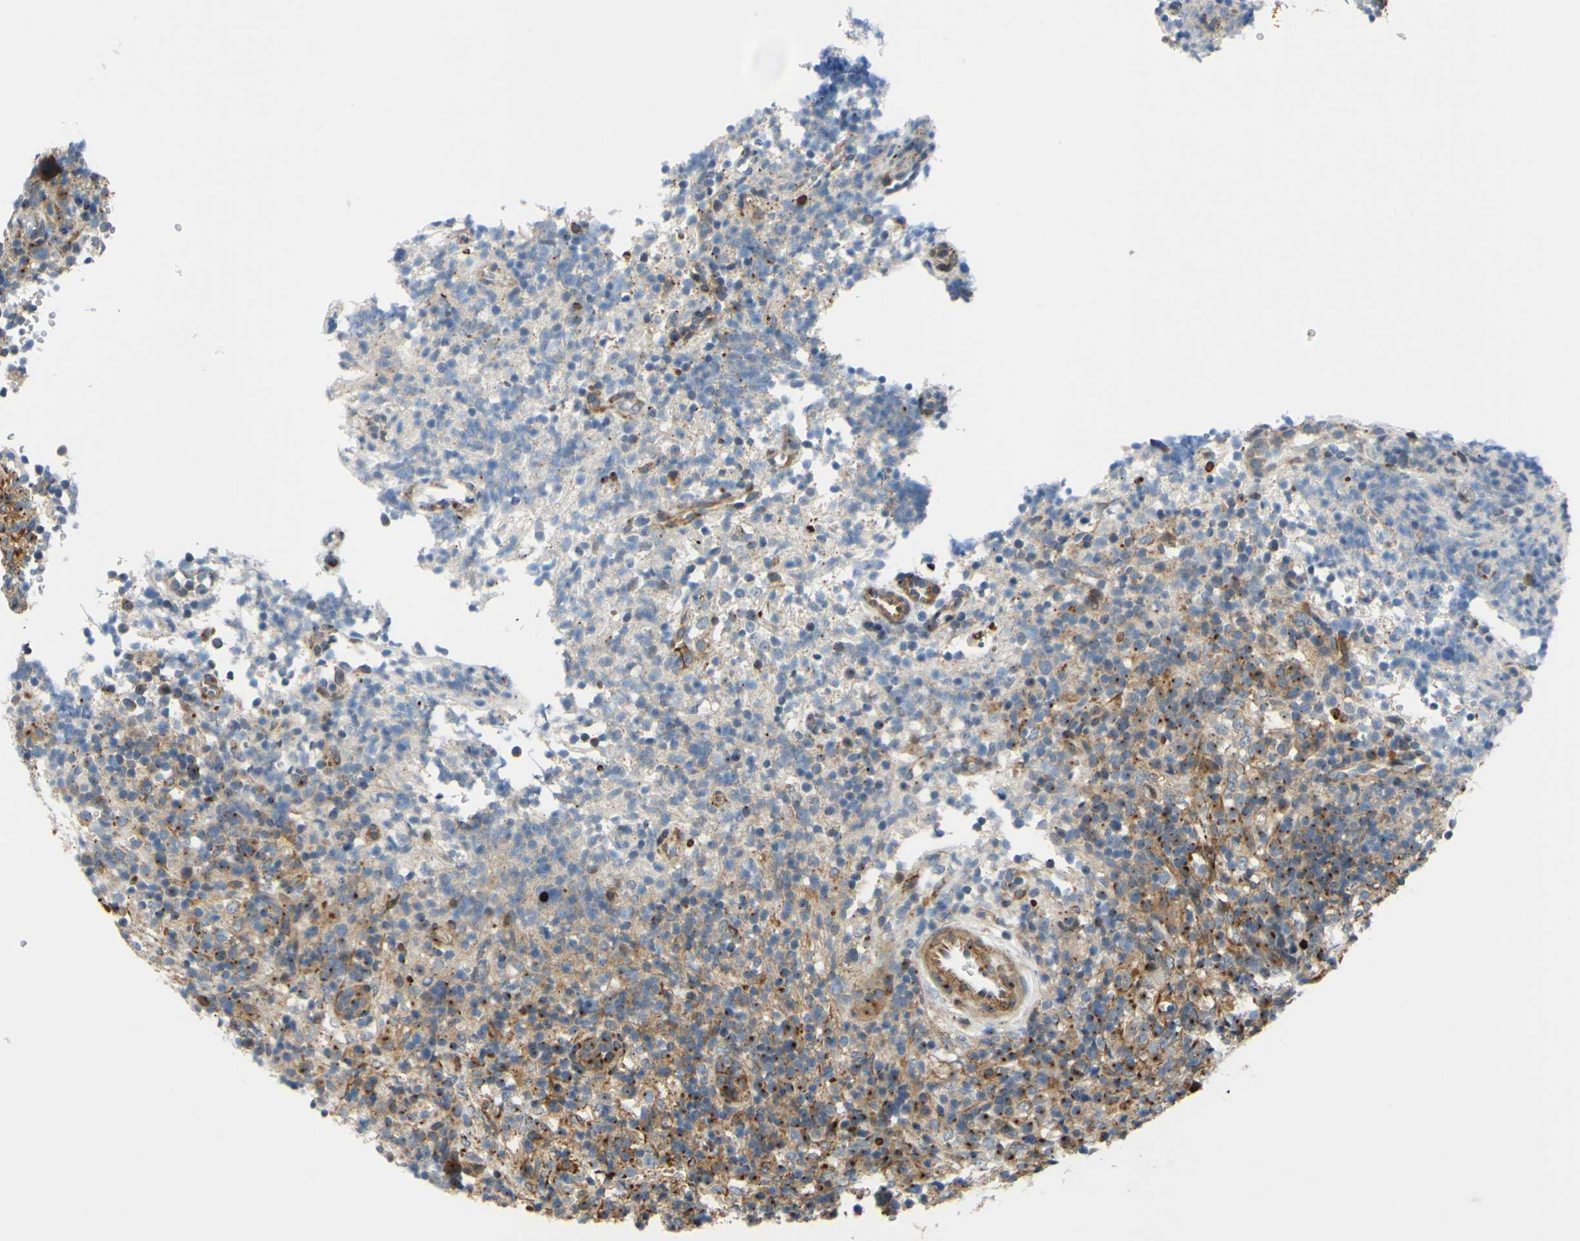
{"staining": {"intensity": "weak", "quantity": ">75%", "location": "cytoplasmic/membranous"}, "tissue": "lymphoma", "cell_type": "Tumor cells", "image_type": "cancer", "snomed": [{"axis": "morphology", "description": "Malignant lymphoma, non-Hodgkin's type, High grade"}, {"axis": "topography", "description": "Lymph node"}], "caption": "Human lymphoma stained with a brown dye exhibits weak cytoplasmic/membranous positive positivity in about >75% of tumor cells.", "gene": "ARHGAP1", "patient": {"sex": "female", "age": 76}}